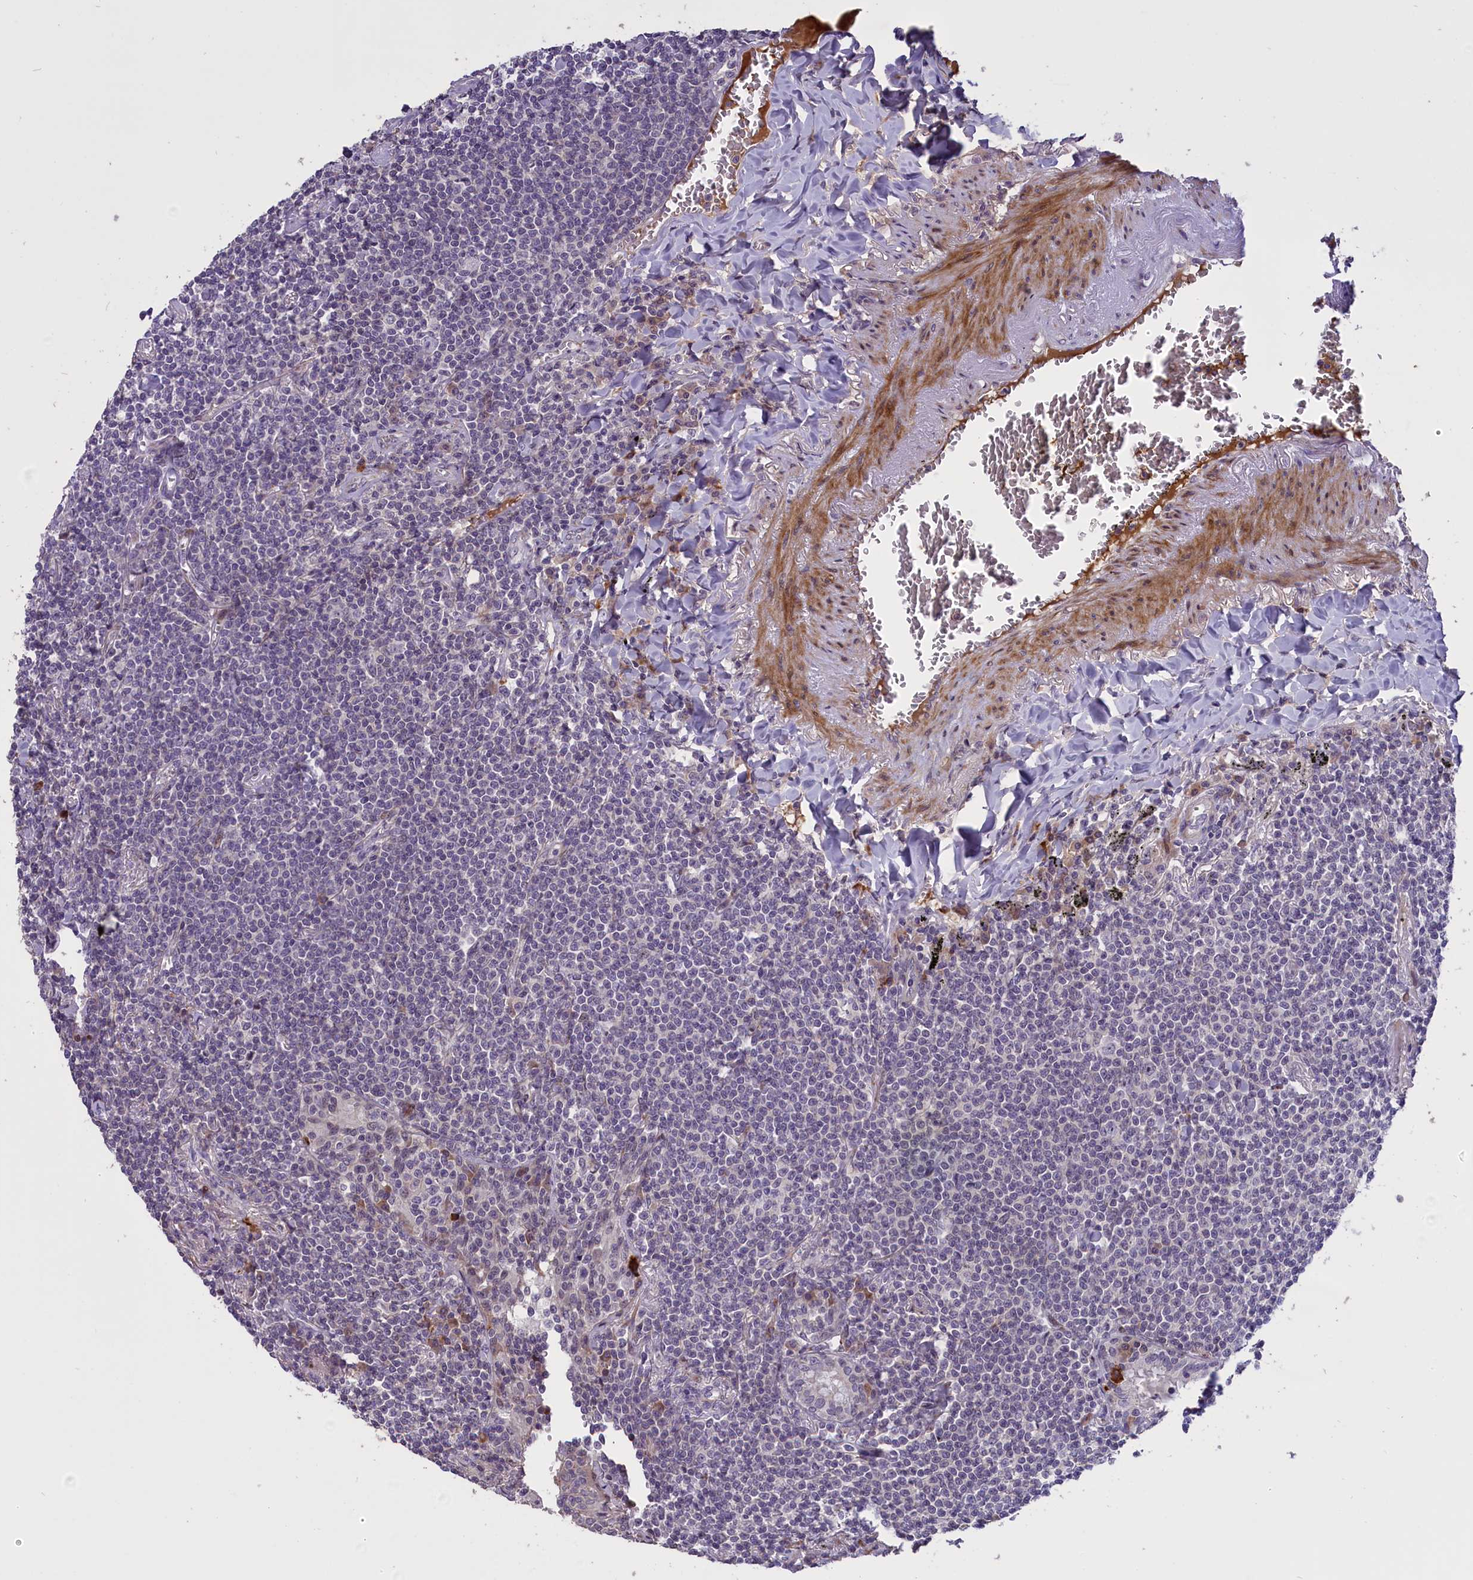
{"staining": {"intensity": "negative", "quantity": "none", "location": "none"}, "tissue": "lymphoma", "cell_type": "Tumor cells", "image_type": "cancer", "snomed": [{"axis": "morphology", "description": "Malignant lymphoma, non-Hodgkin's type, Low grade"}, {"axis": "topography", "description": "Lung"}], "caption": "Lymphoma was stained to show a protein in brown. There is no significant expression in tumor cells.", "gene": "ENHO", "patient": {"sex": "female", "age": 71}}